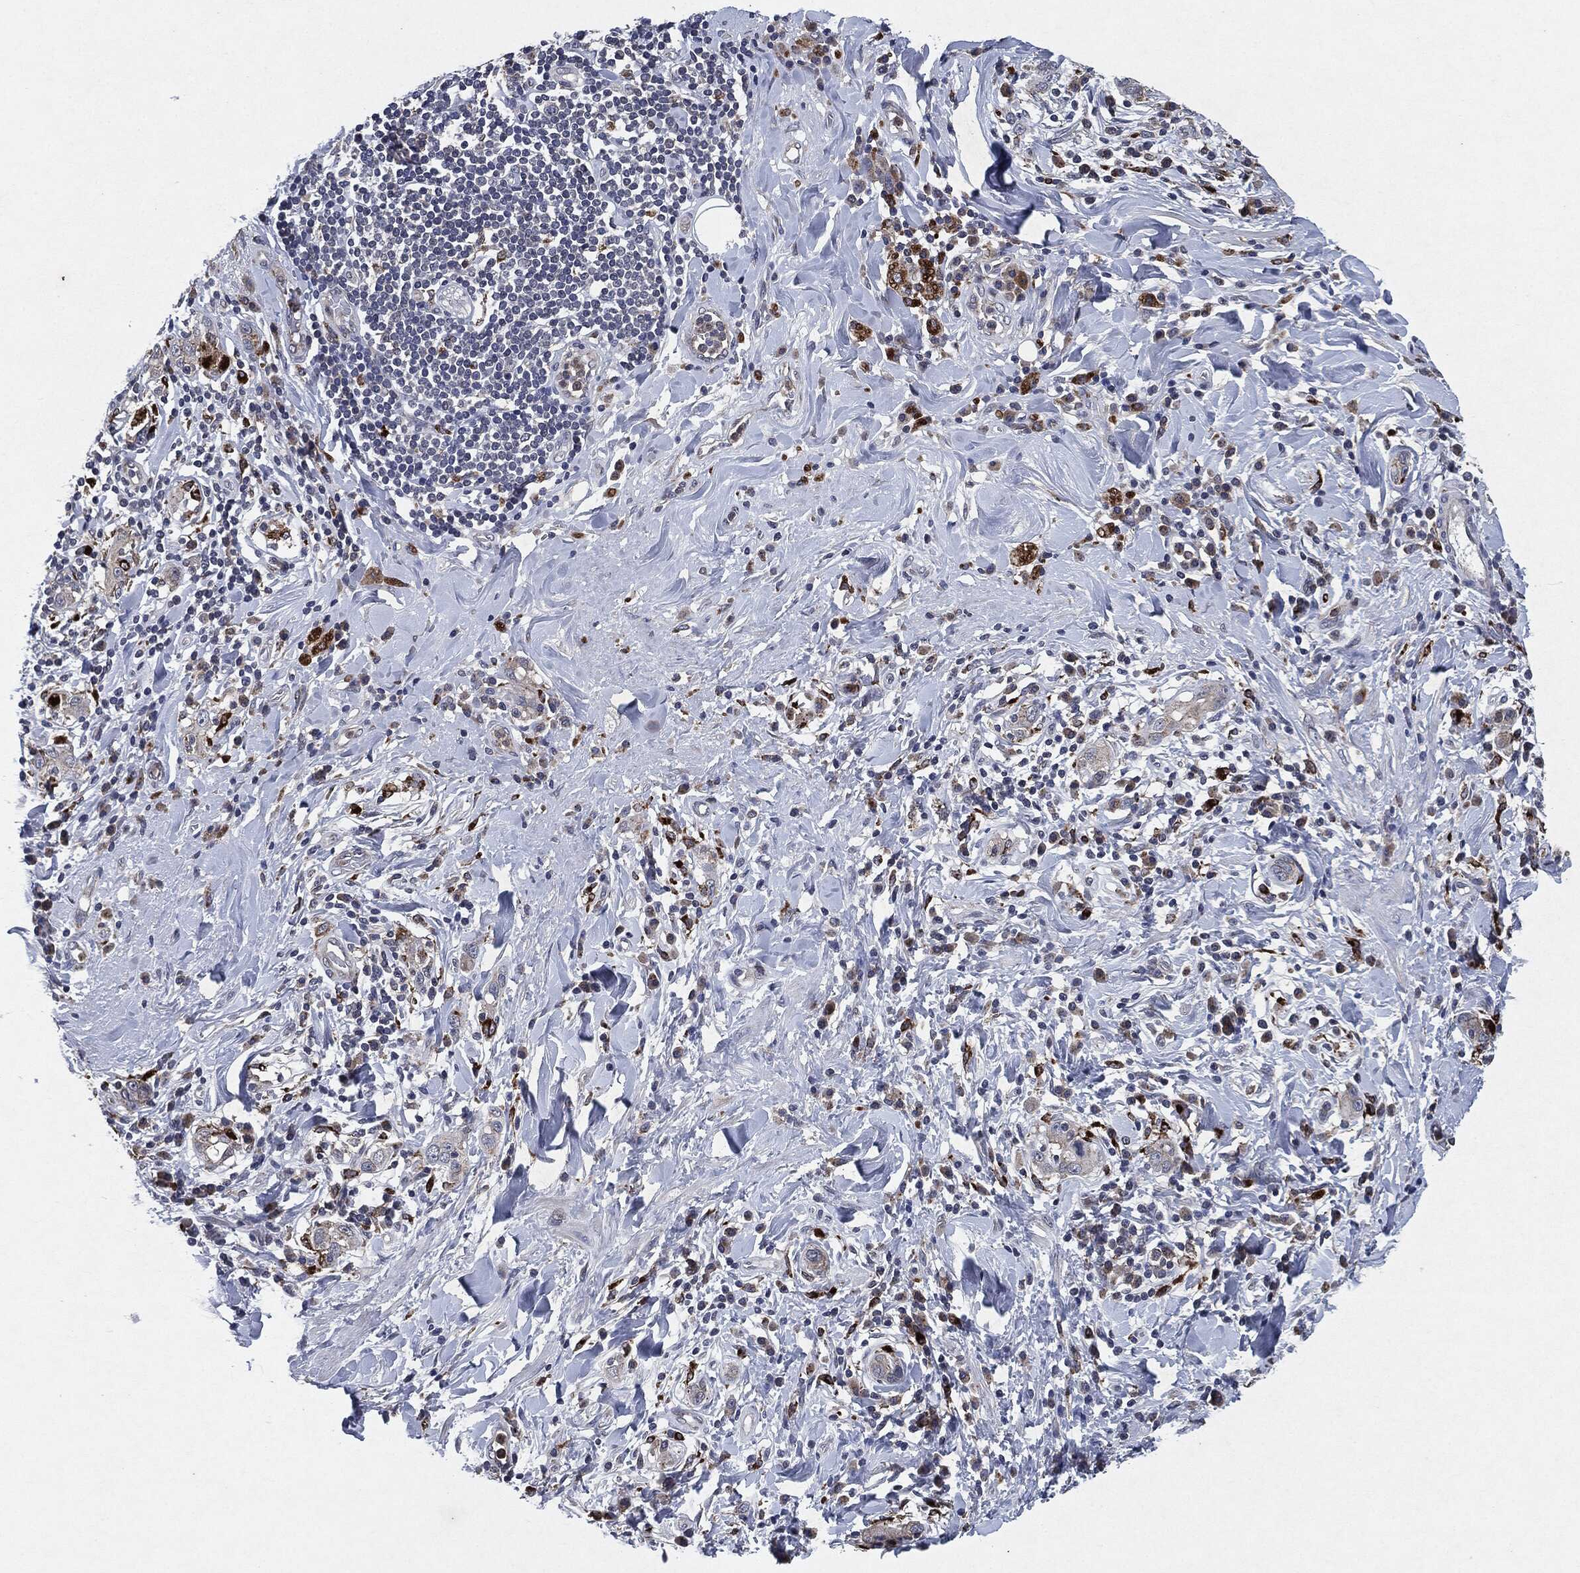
{"staining": {"intensity": "negative", "quantity": "none", "location": "none"}, "tissue": "stomach cancer", "cell_type": "Tumor cells", "image_type": "cancer", "snomed": [{"axis": "morphology", "description": "Adenocarcinoma, NOS"}, {"axis": "topography", "description": "Stomach"}], "caption": "This is a histopathology image of immunohistochemistry (IHC) staining of stomach cancer (adenocarcinoma), which shows no staining in tumor cells.", "gene": "SLC31A2", "patient": {"sex": "male", "age": 79}}